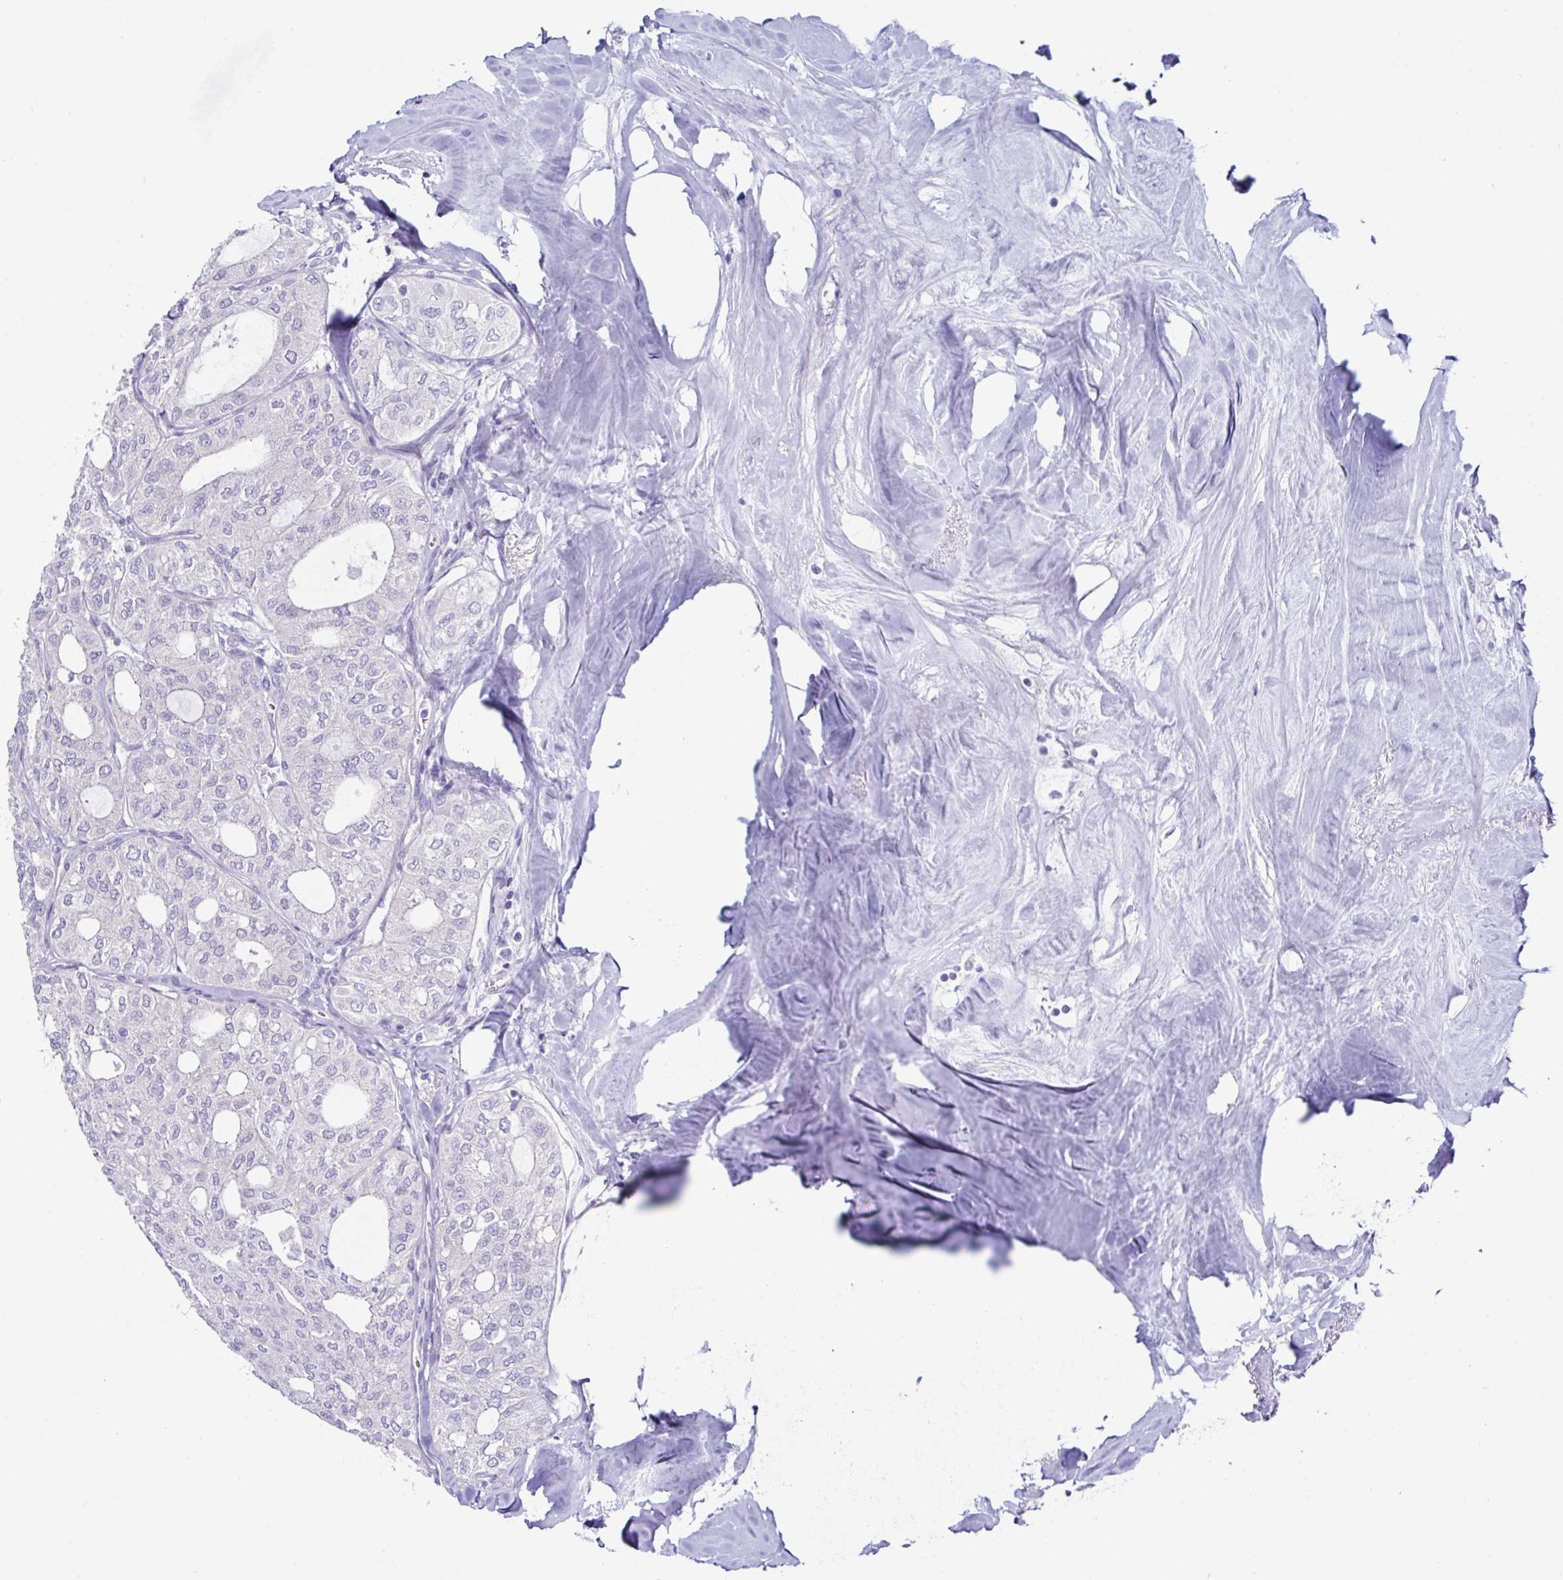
{"staining": {"intensity": "negative", "quantity": "none", "location": "none"}, "tissue": "thyroid cancer", "cell_type": "Tumor cells", "image_type": "cancer", "snomed": [{"axis": "morphology", "description": "Follicular adenoma carcinoma, NOS"}, {"axis": "topography", "description": "Thyroid gland"}], "caption": "Micrograph shows no significant protein positivity in tumor cells of thyroid cancer.", "gene": "MED11", "patient": {"sex": "male", "age": 75}}